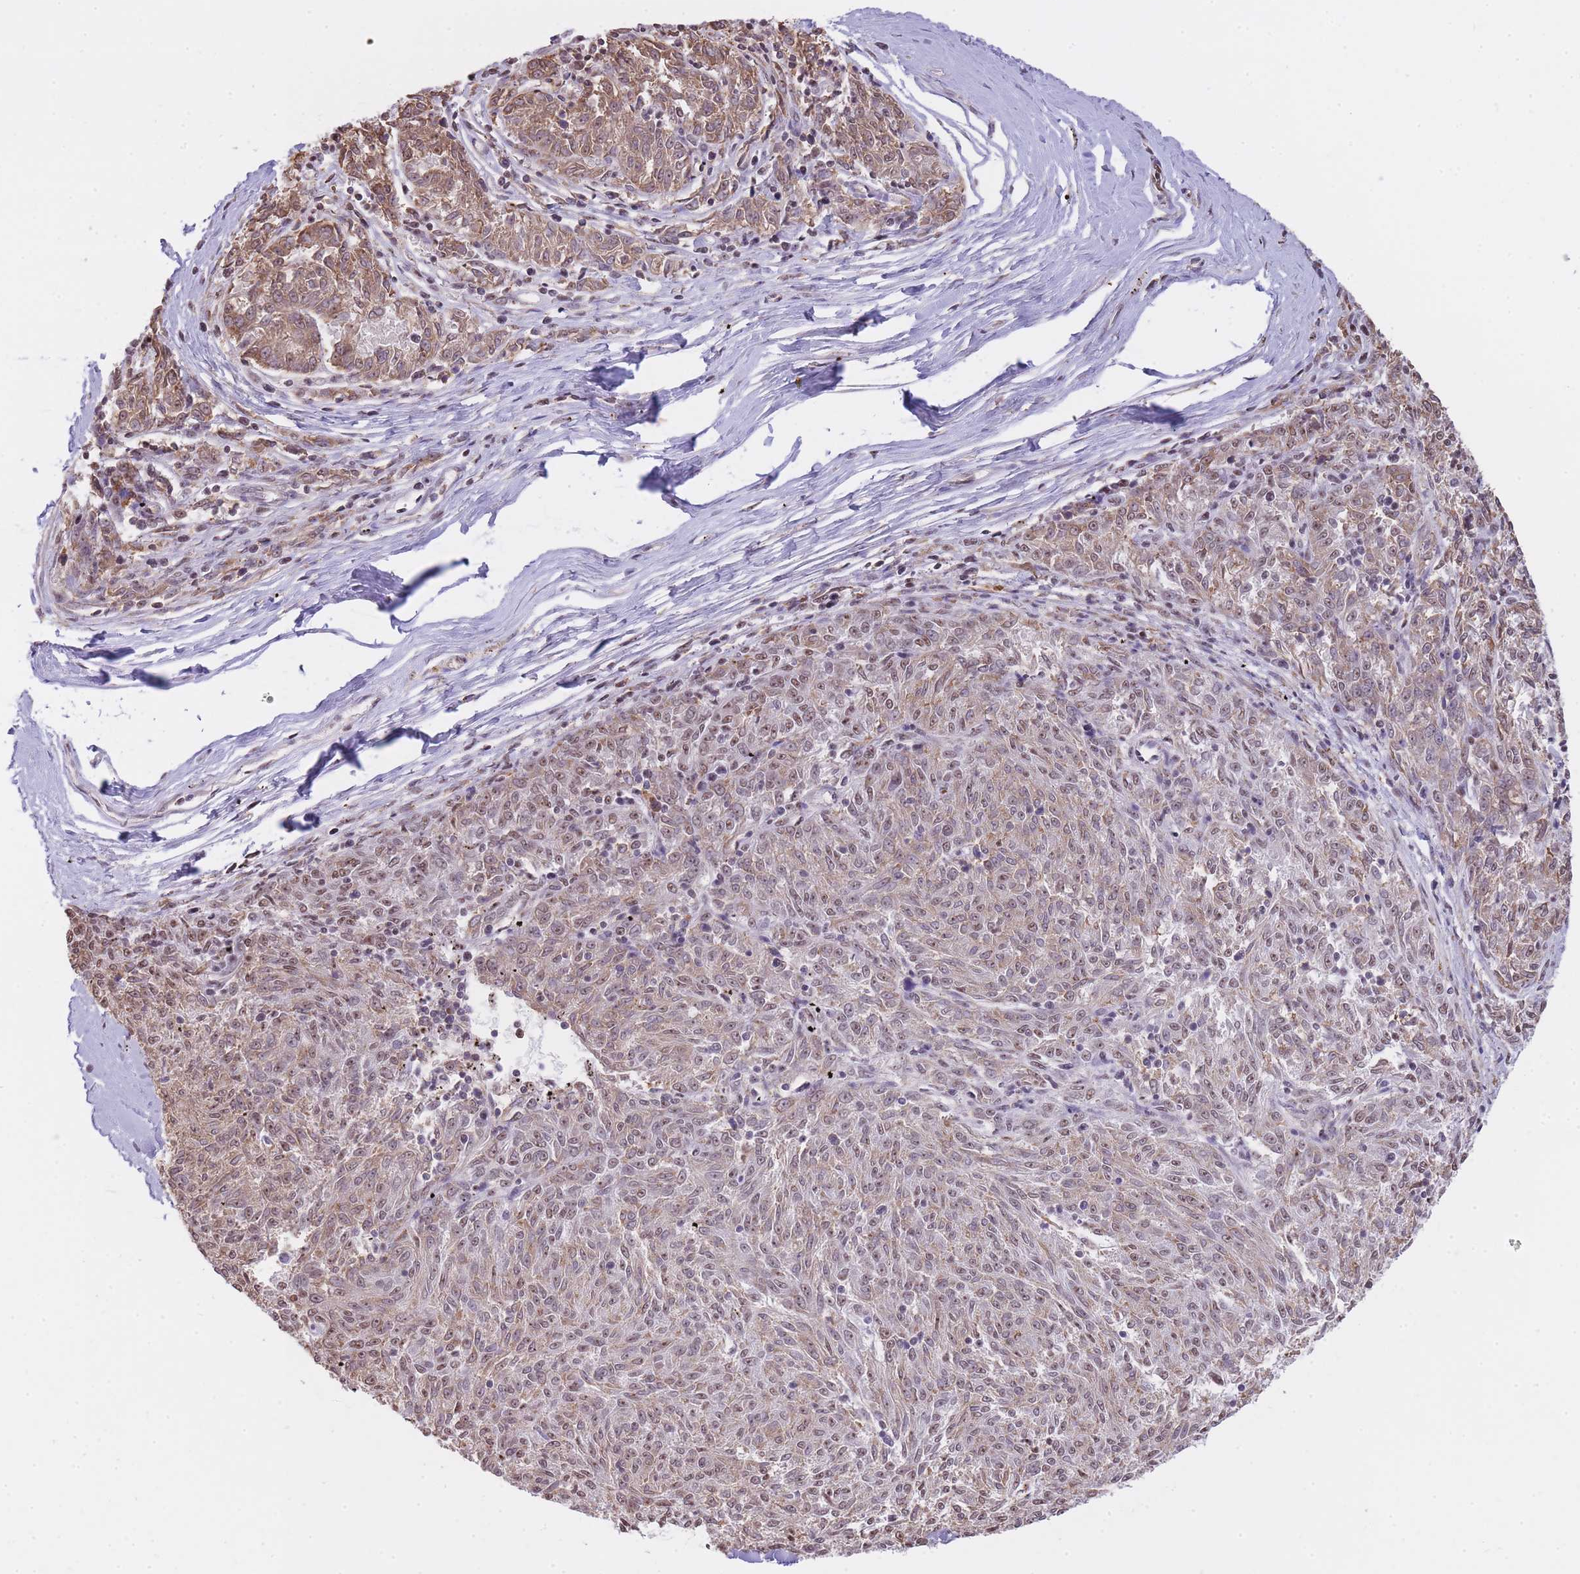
{"staining": {"intensity": "moderate", "quantity": ">75%", "location": "cytoplasmic/membranous,nuclear"}, "tissue": "melanoma", "cell_type": "Tumor cells", "image_type": "cancer", "snomed": [{"axis": "morphology", "description": "Malignant melanoma, NOS"}, {"axis": "topography", "description": "Skin"}], "caption": "The histopathology image exhibits immunohistochemical staining of malignant melanoma. There is moderate cytoplasmic/membranous and nuclear staining is seen in about >75% of tumor cells.", "gene": "EVC2", "patient": {"sex": "female", "age": 72}}